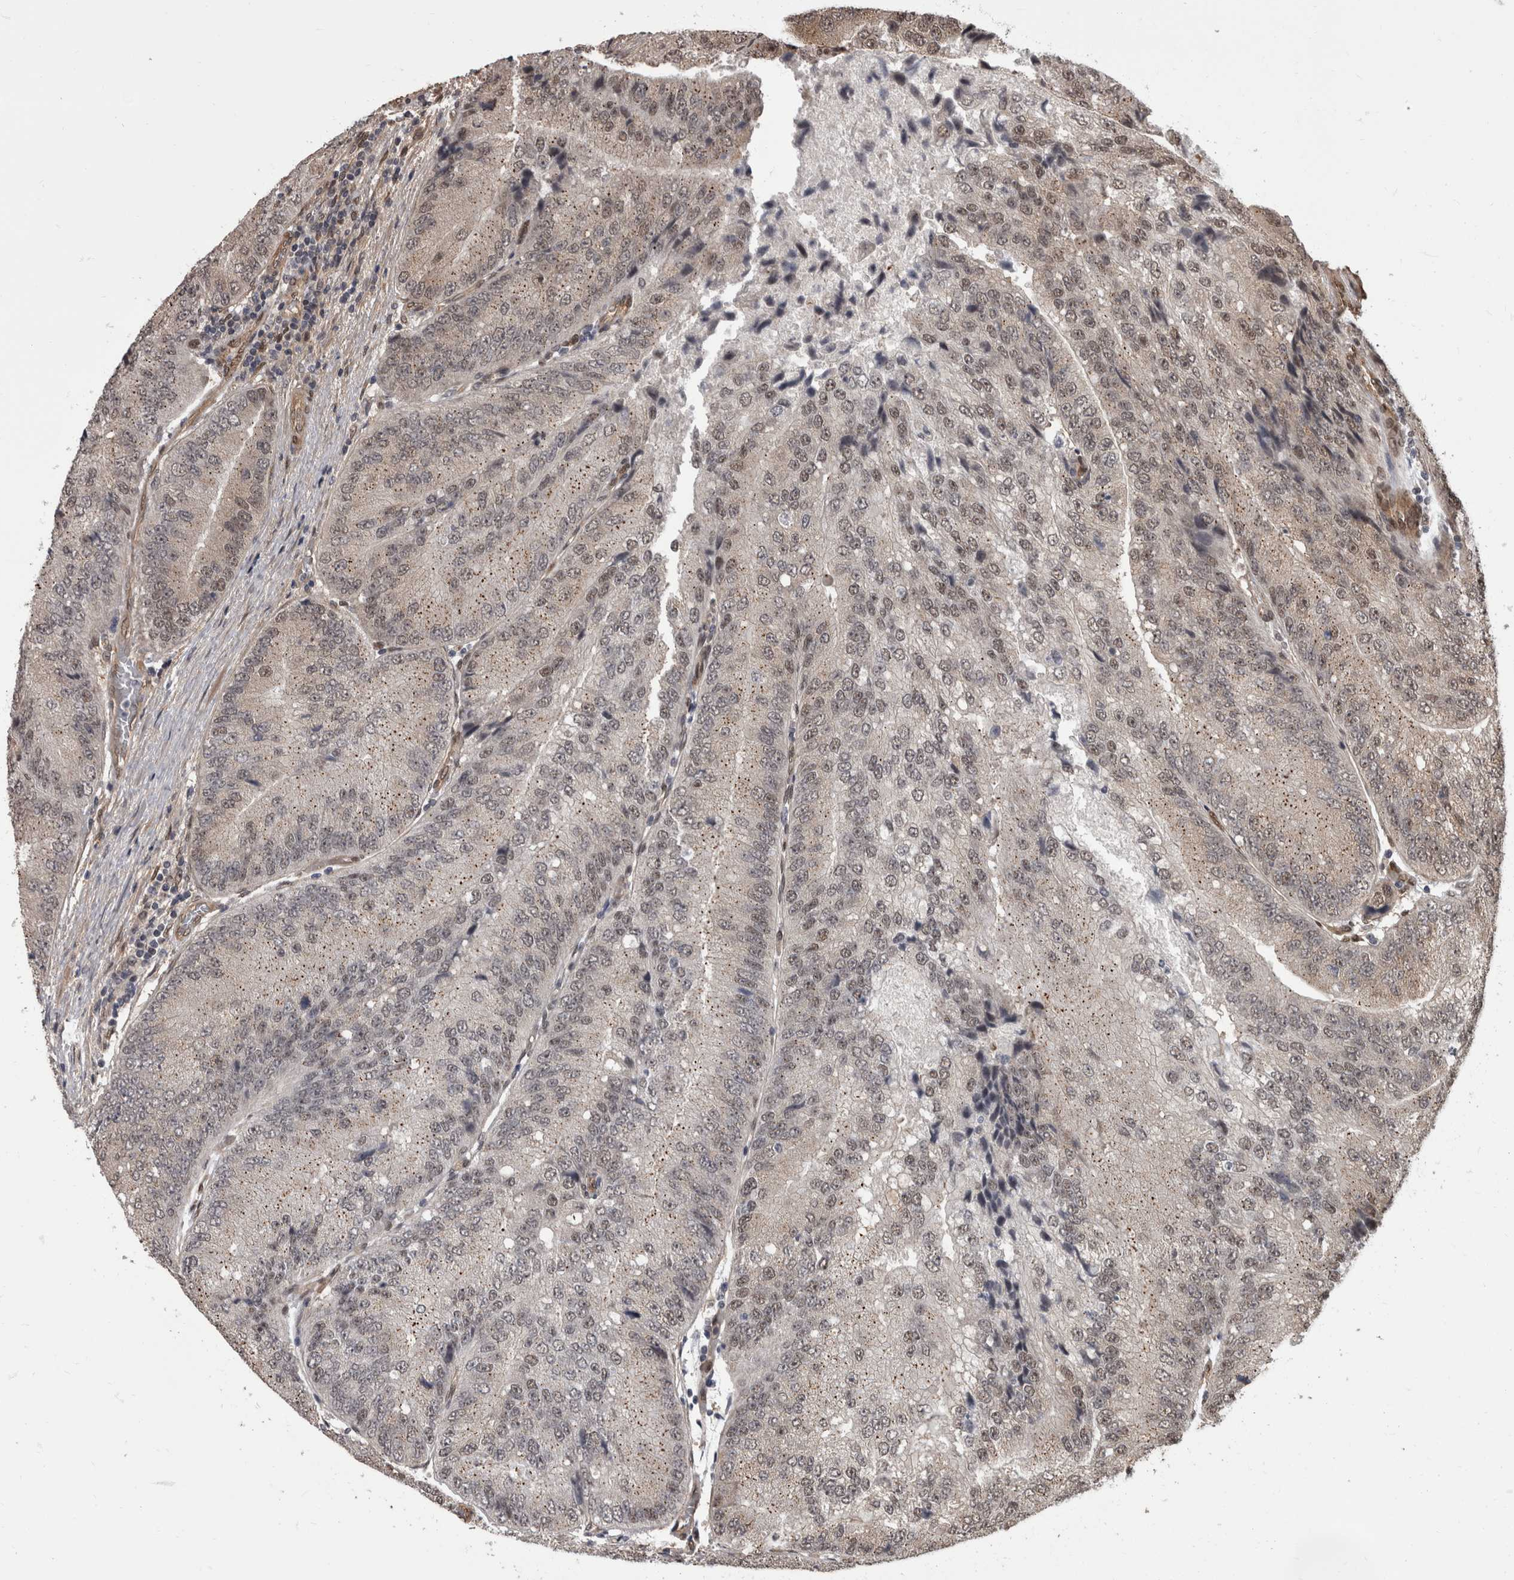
{"staining": {"intensity": "weak", "quantity": "<25%", "location": "nuclear"}, "tissue": "prostate cancer", "cell_type": "Tumor cells", "image_type": "cancer", "snomed": [{"axis": "morphology", "description": "Adenocarcinoma, High grade"}, {"axis": "topography", "description": "Prostate"}], "caption": "This is an immunohistochemistry (IHC) histopathology image of prostate high-grade adenocarcinoma. There is no expression in tumor cells.", "gene": "AKT3", "patient": {"sex": "male", "age": 70}}